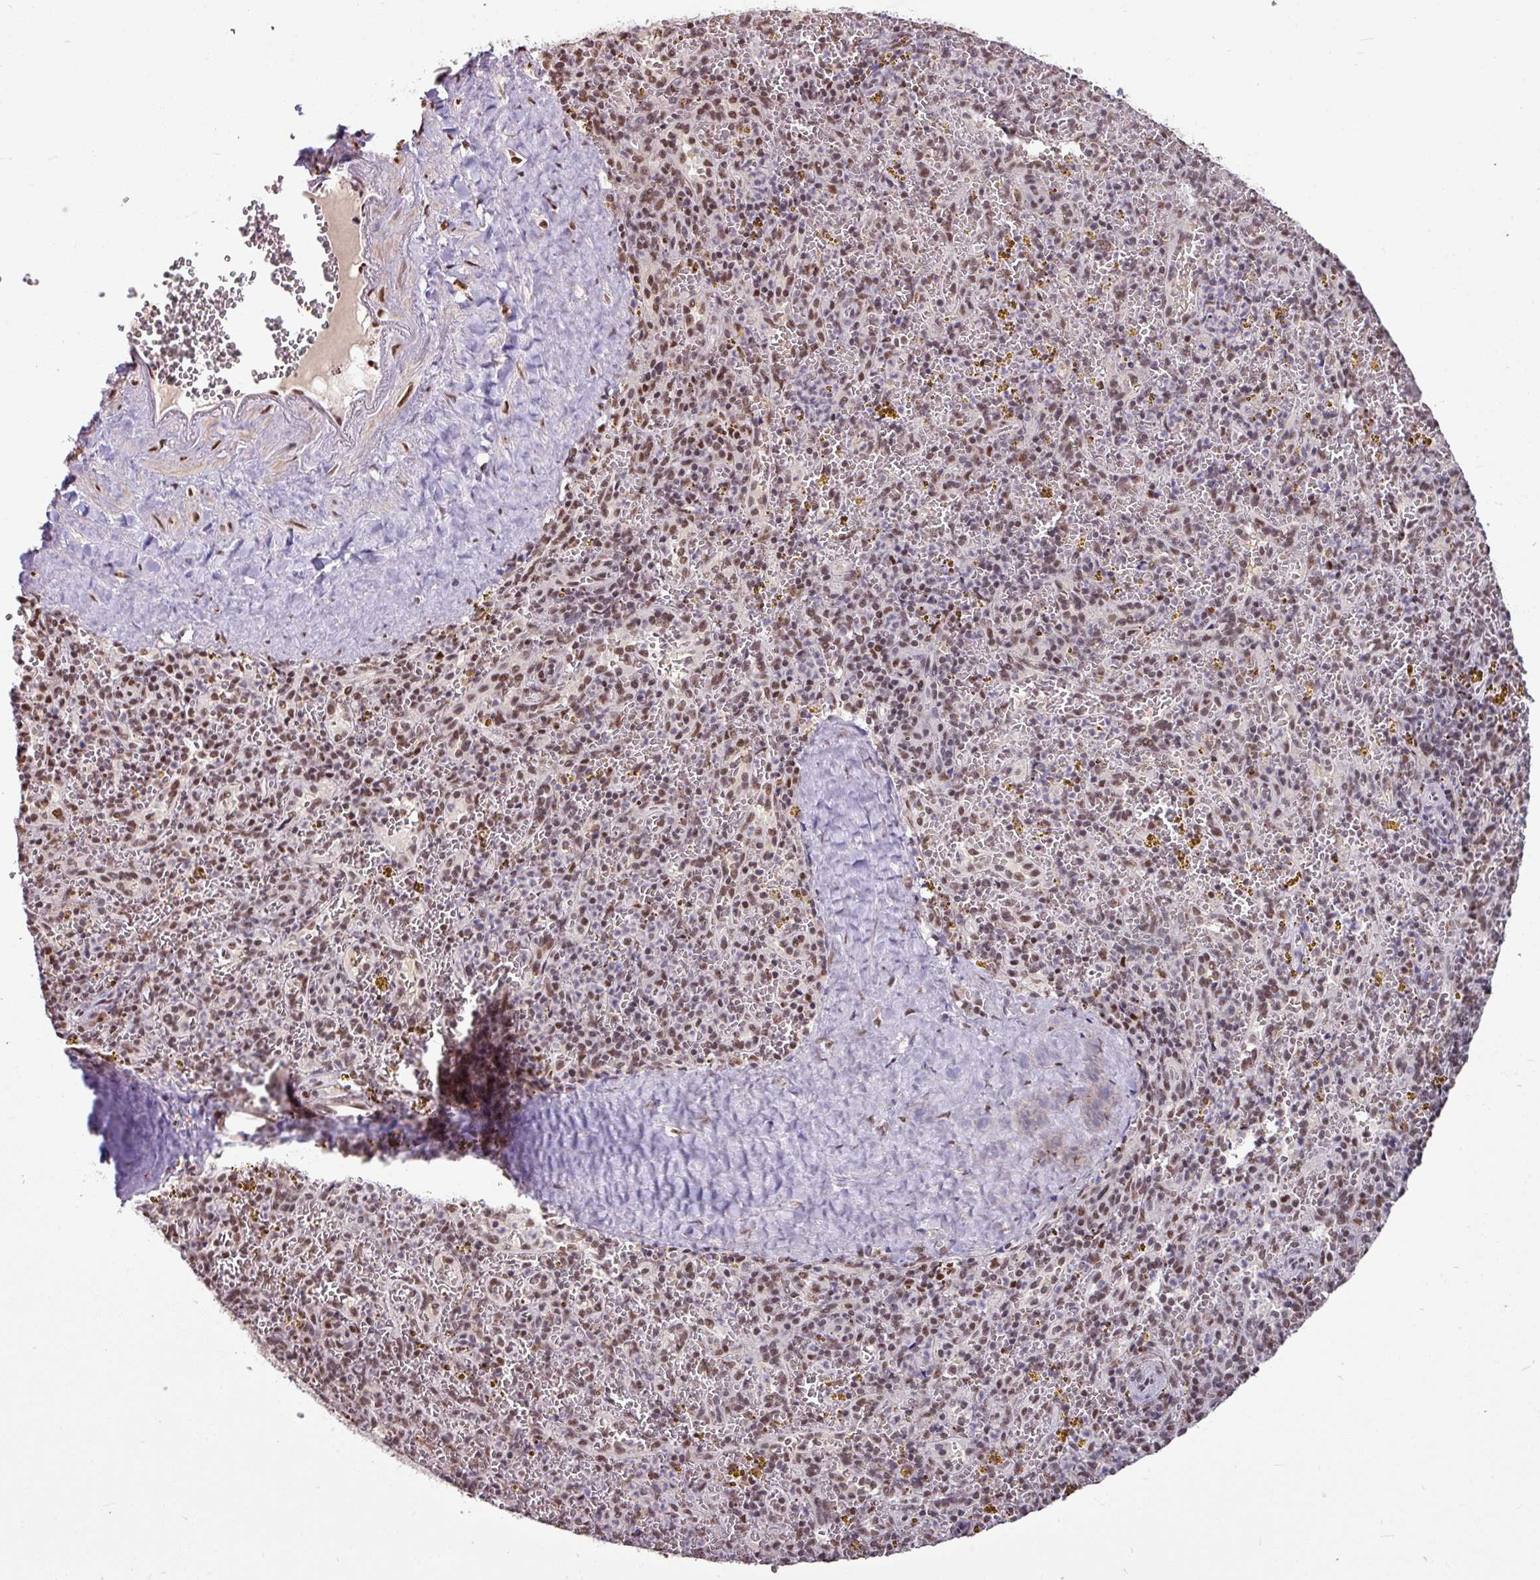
{"staining": {"intensity": "moderate", "quantity": ">75%", "location": "nuclear"}, "tissue": "spleen", "cell_type": "Cells in red pulp", "image_type": "normal", "snomed": [{"axis": "morphology", "description": "Normal tissue, NOS"}, {"axis": "topography", "description": "Spleen"}], "caption": "Unremarkable spleen exhibits moderate nuclear positivity in approximately >75% of cells in red pulp (DAB (3,3'-diaminobenzidine) = brown stain, brightfield microscopy at high magnification)..", "gene": "TDG", "patient": {"sex": "male", "age": 57}}